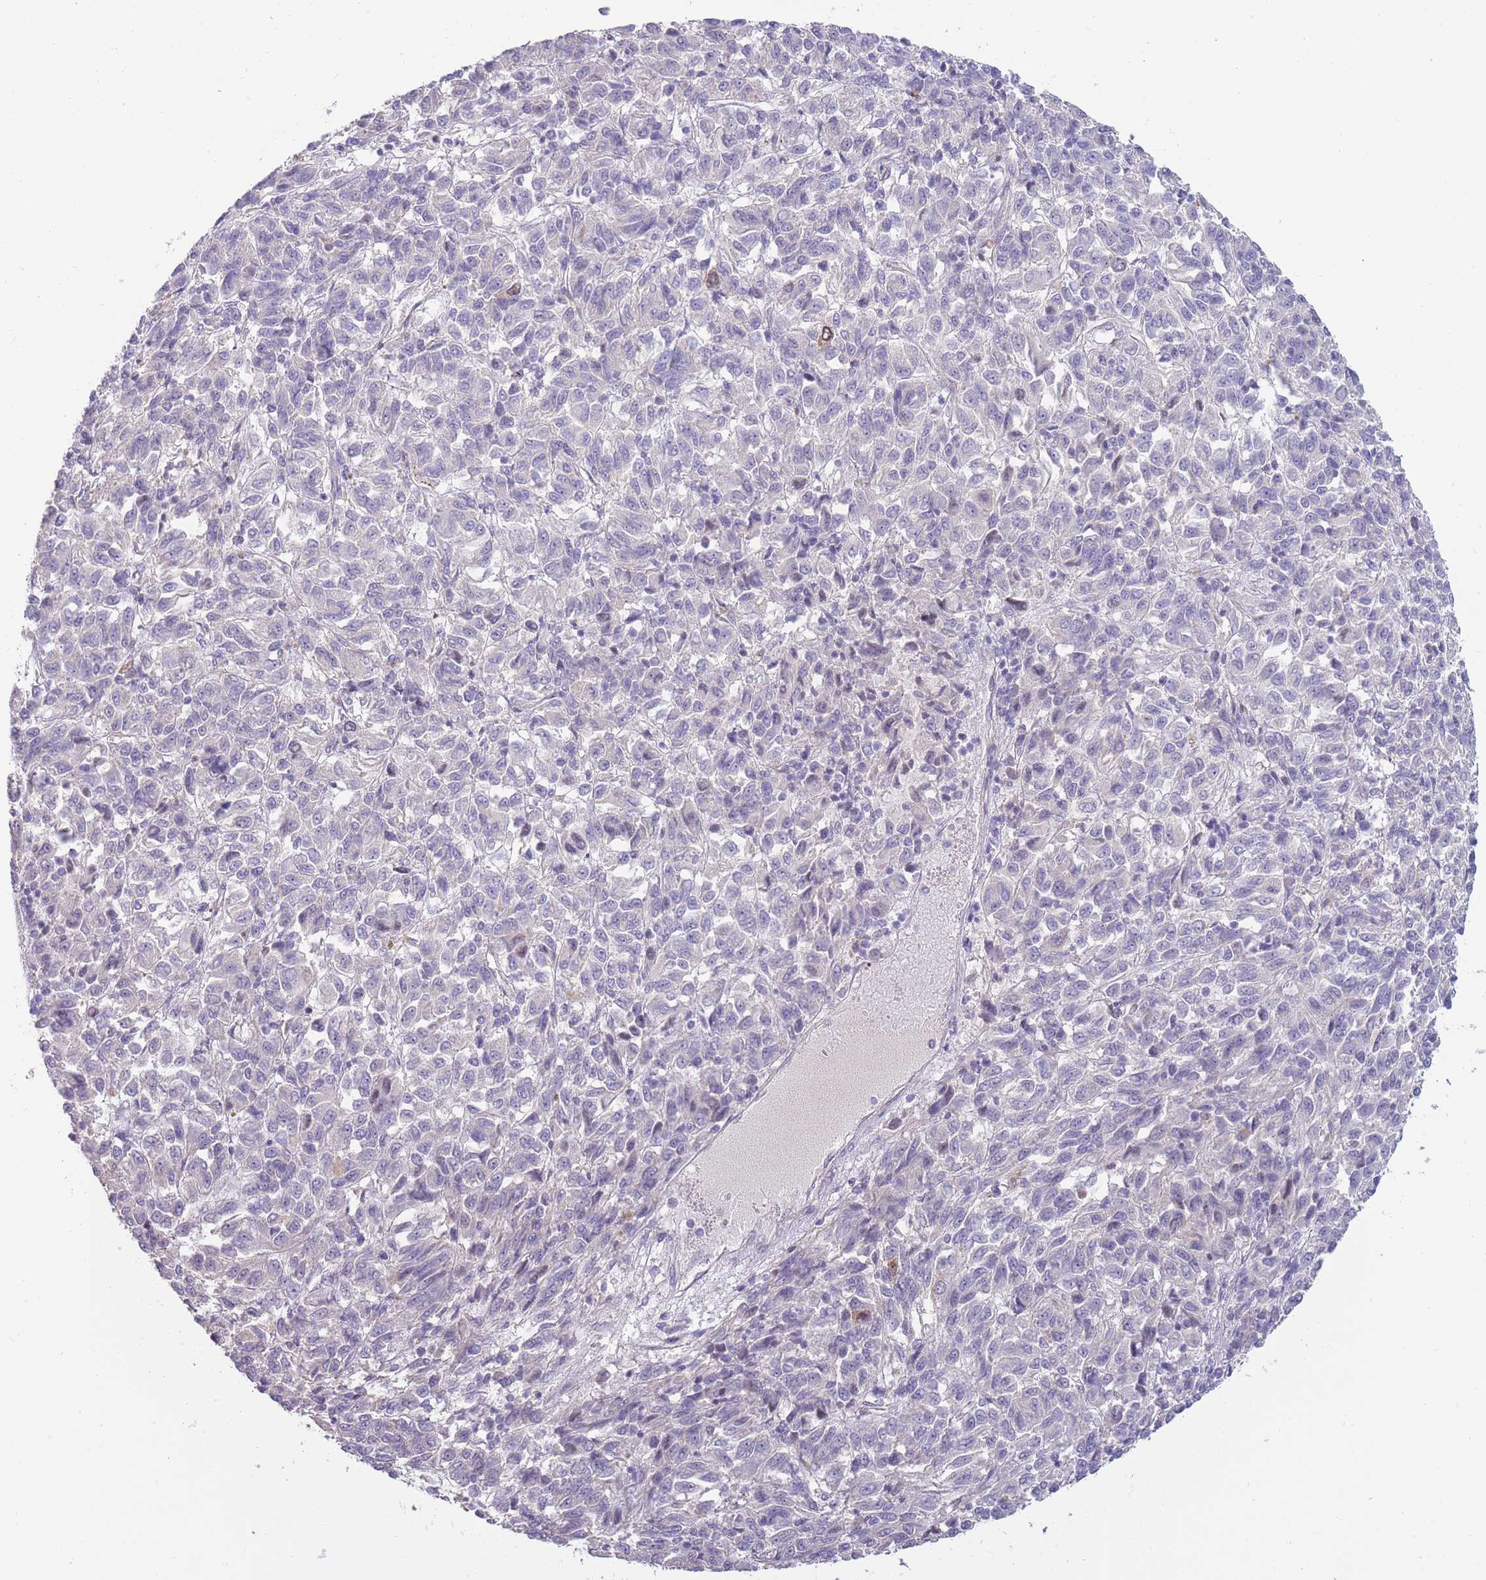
{"staining": {"intensity": "negative", "quantity": "none", "location": "none"}, "tissue": "melanoma", "cell_type": "Tumor cells", "image_type": "cancer", "snomed": [{"axis": "morphology", "description": "Malignant melanoma, Metastatic site"}, {"axis": "topography", "description": "Lung"}], "caption": "Photomicrograph shows no protein expression in tumor cells of melanoma tissue.", "gene": "PIMREG", "patient": {"sex": "male", "age": 64}}